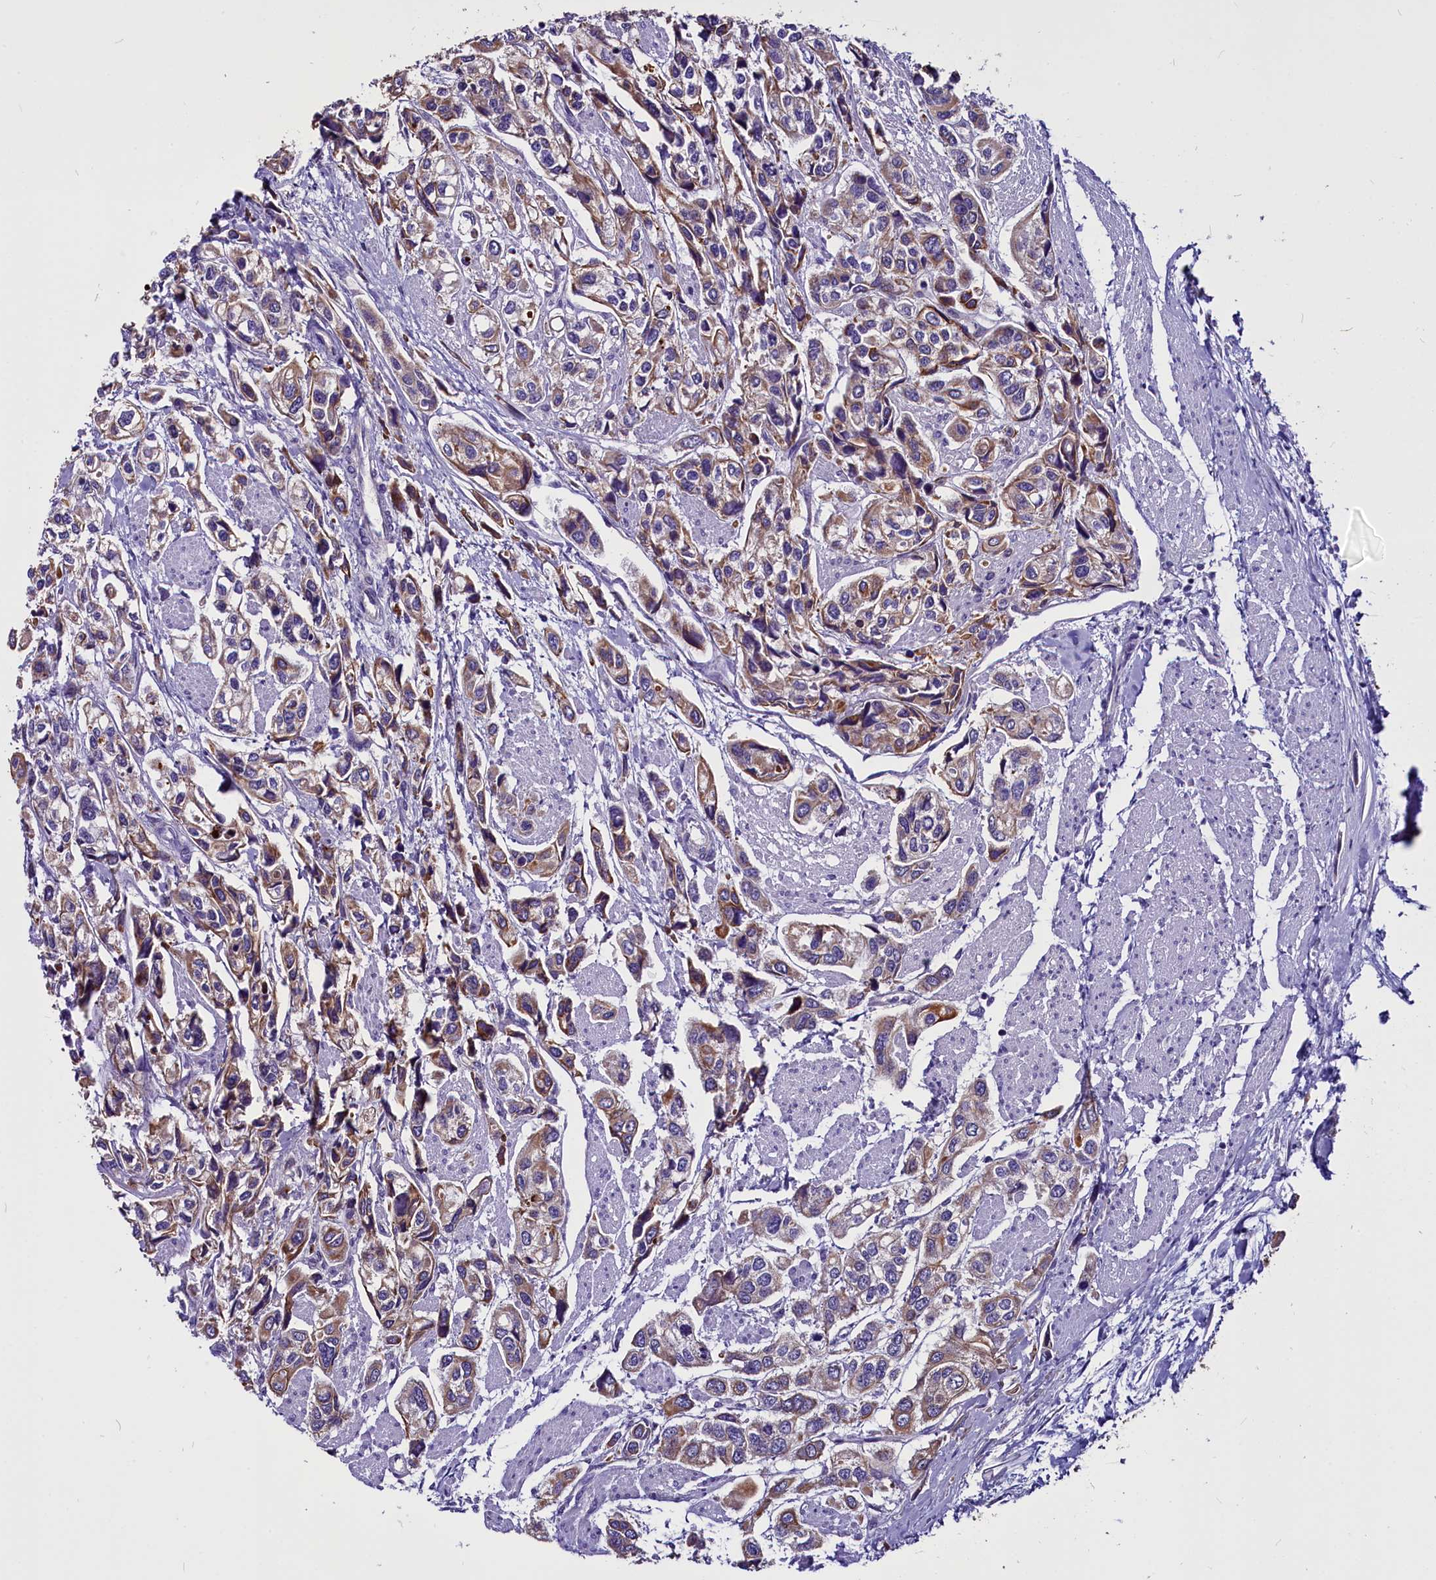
{"staining": {"intensity": "moderate", "quantity": "25%-75%", "location": "cytoplasmic/membranous"}, "tissue": "urothelial cancer", "cell_type": "Tumor cells", "image_type": "cancer", "snomed": [{"axis": "morphology", "description": "Urothelial carcinoma, High grade"}, {"axis": "topography", "description": "Urinary bladder"}], "caption": "Immunohistochemical staining of urothelial cancer reveals medium levels of moderate cytoplasmic/membranous staining in about 25%-75% of tumor cells. Using DAB (3,3'-diaminobenzidine) (brown) and hematoxylin (blue) stains, captured at high magnification using brightfield microscopy.", "gene": "CEP170", "patient": {"sex": "male", "age": 67}}